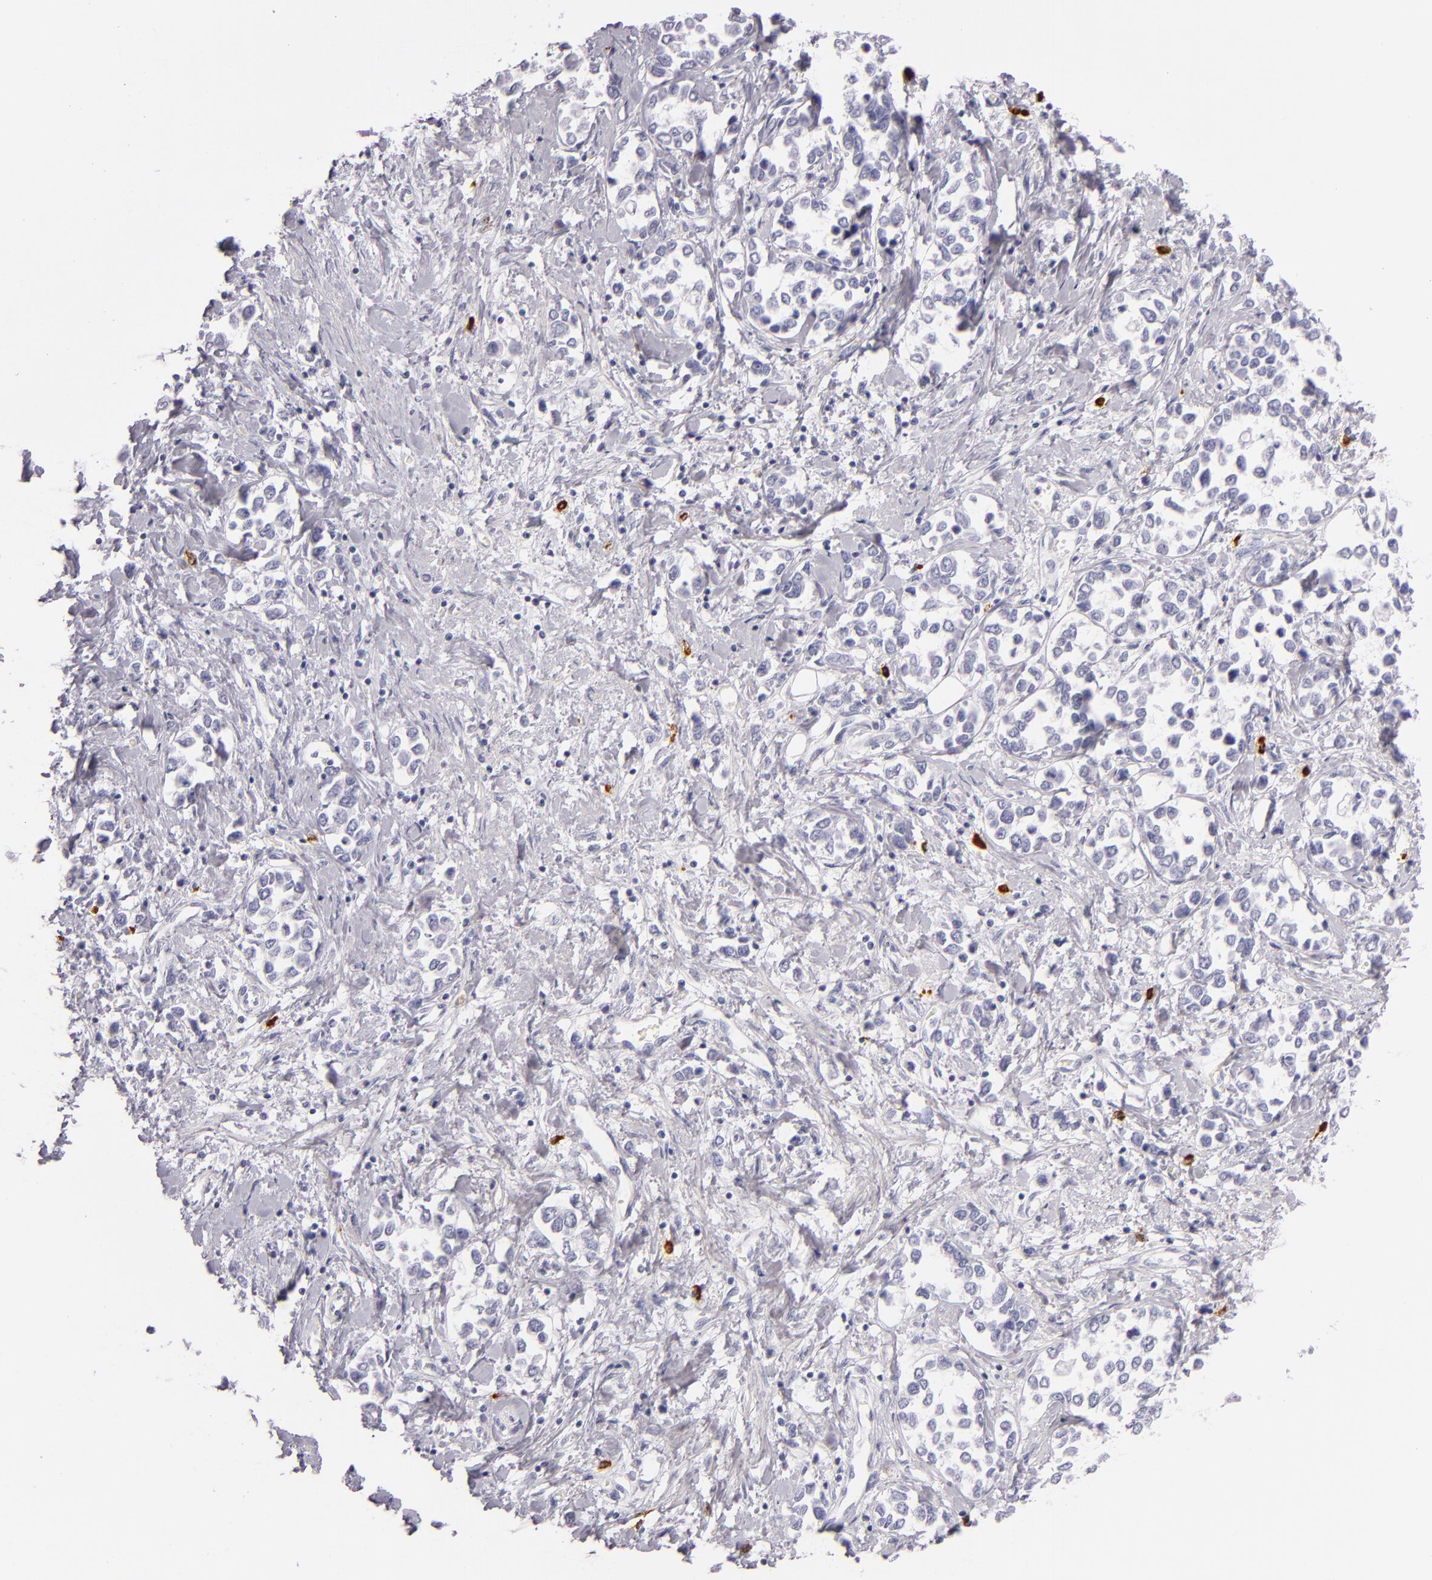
{"staining": {"intensity": "negative", "quantity": "none", "location": "none"}, "tissue": "stomach cancer", "cell_type": "Tumor cells", "image_type": "cancer", "snomed": [{"axis": "morphology", "description": "Adenocarcinoma, NOS"}, {"axis": "topography", "description": "Stomach, upper"}], "caption": "Tumor cells show no significant protein expression in stomach adenocarcinoma. The staining is performed using DAB brown chromogen with nuclei counter-stained in using hematoxylin.", "gene": "TPSD1", "patient": {"sex": "male", "age": 76}}